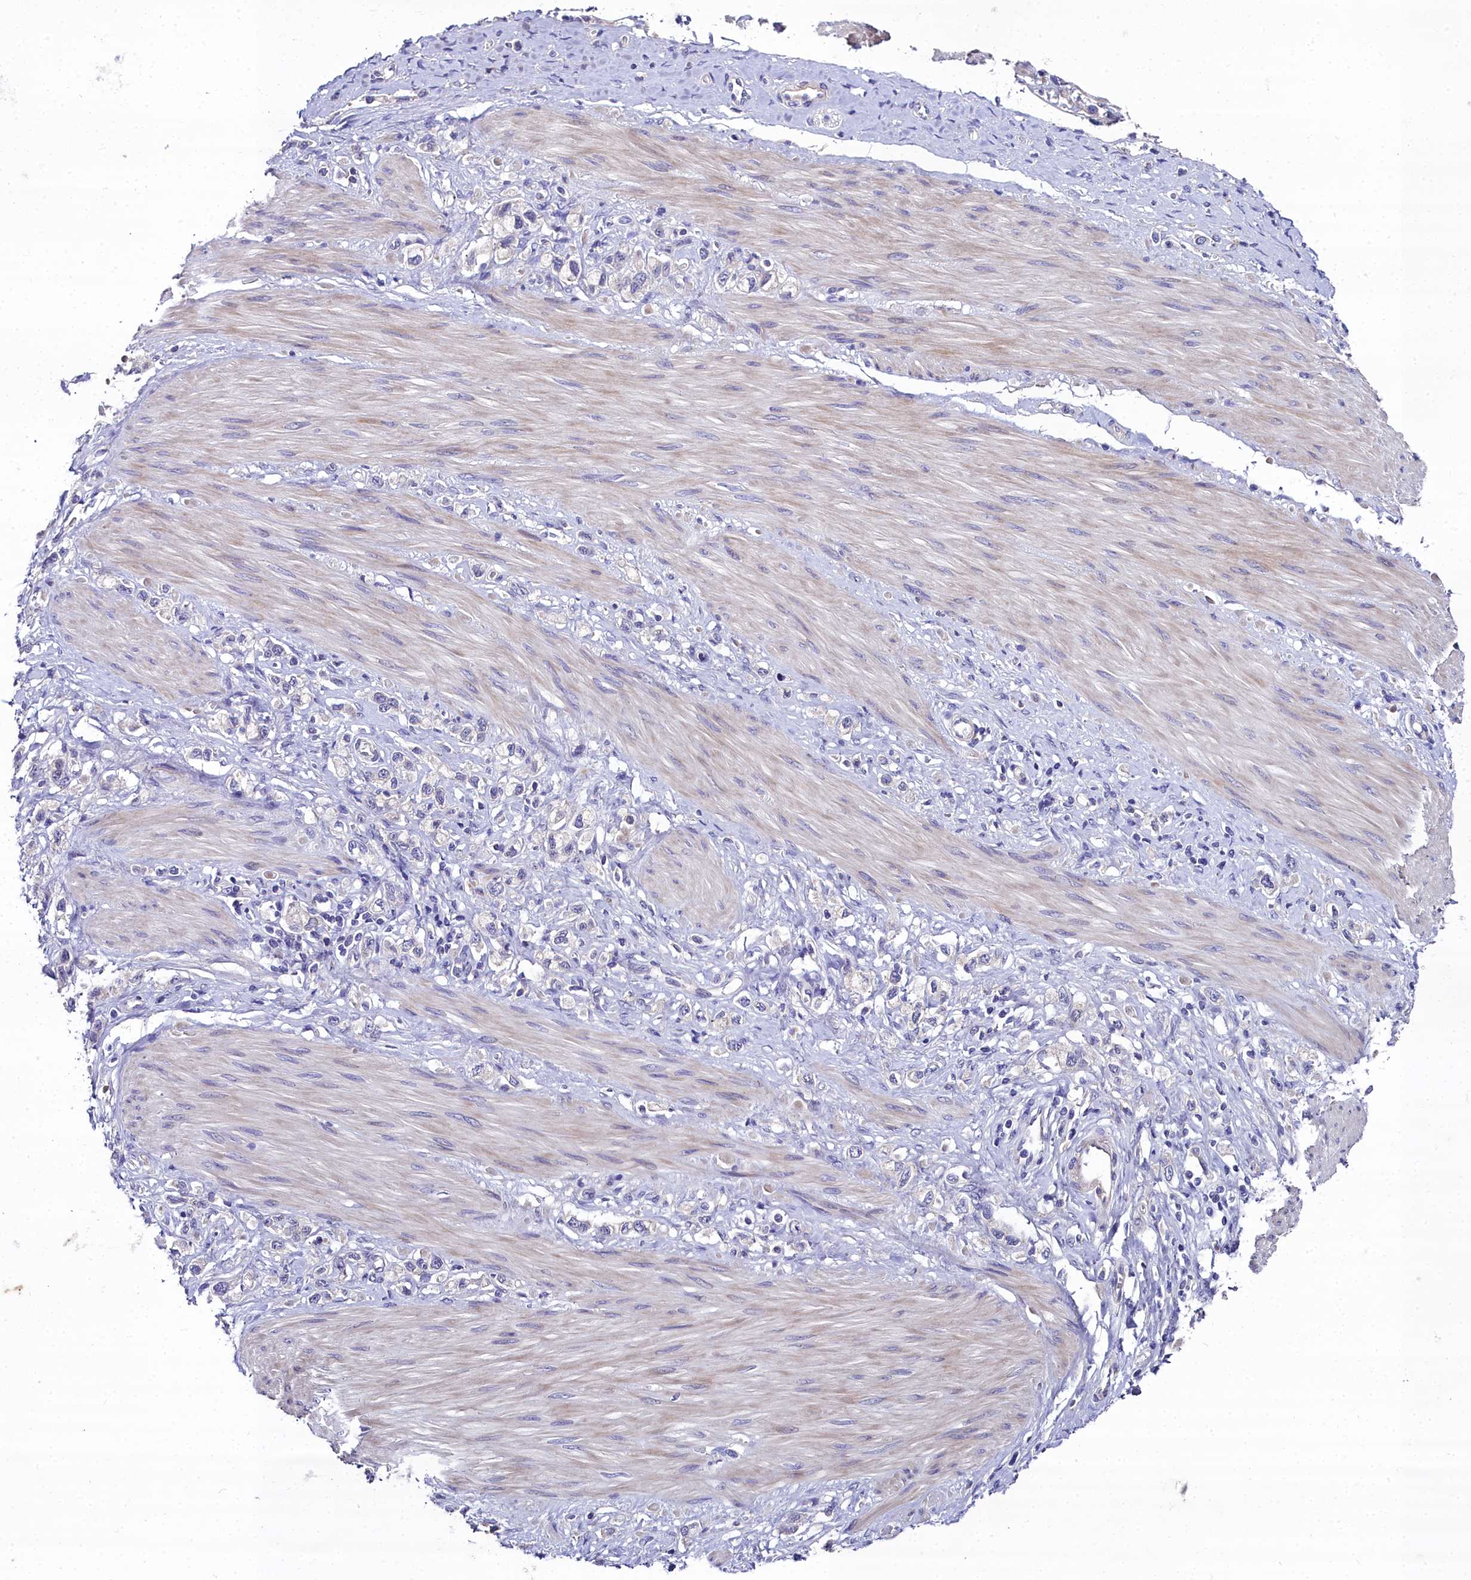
{"staining": {"intensity": "negative", "quantity": "none", "location": "none"}, "tissue": "stomach cancer", "cell_type": "Tumor cells", "image_type": "cancer", "snomed": [{"axis": "morphology", "description": "Adenocarcinoma, NOS"}, {"axis": "topography", "description": "Stomach"}], "caption": "An IHC histopathology image of stomach cancer is shown. There is no staining in tumor cells of stomach cancer. Brightfield microscopy of immunohistochemistry (IHC) stained with DAB (3,3'-diaminobenzidine) (brown) and hematoxylin (blue), captured at high magnification.", "gene": "NT5M", "patient": {"sex": "female", "age": 65}}